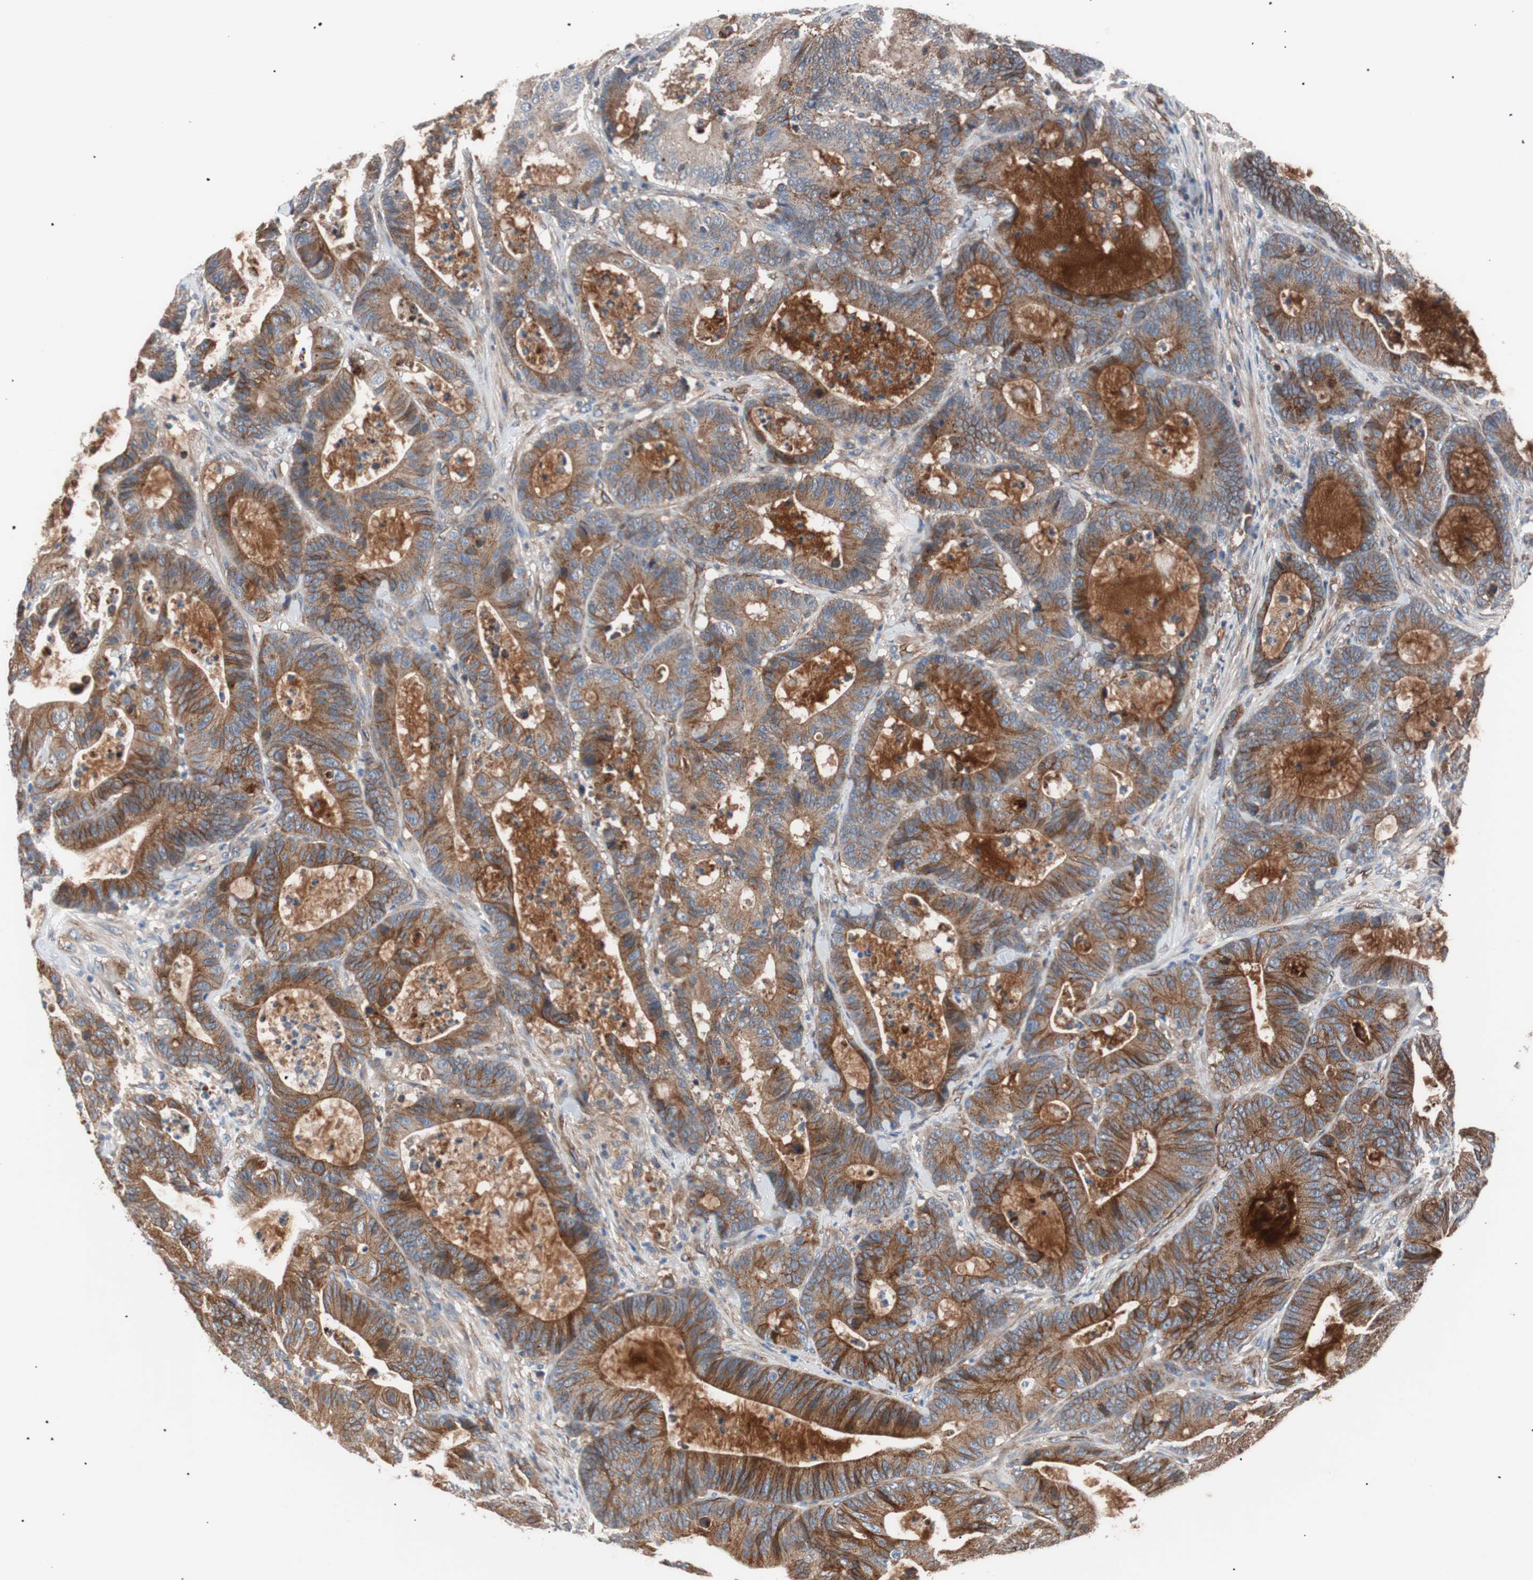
{"staining": {"intensity": "strong", "quantity": ">75%", "location": "cytoplasmic/membranous"}, "tissue": "colorectal cancer", "cell_type": "Tumor cells", "image_type": "cancer", "snomed": [{"axis": "morphology", "description": "Adenocarcinoma, NOS"}, {"axis": "topography", "description": "Colon"}], "caption": "A brown stain shows strong cytoplasmic/membranous positivity of a protein in colorectal cancer (adenocarcinoma) tumor cells.", "gene": "SPINT1", "patient": {"sex": "female", "age": 84}}